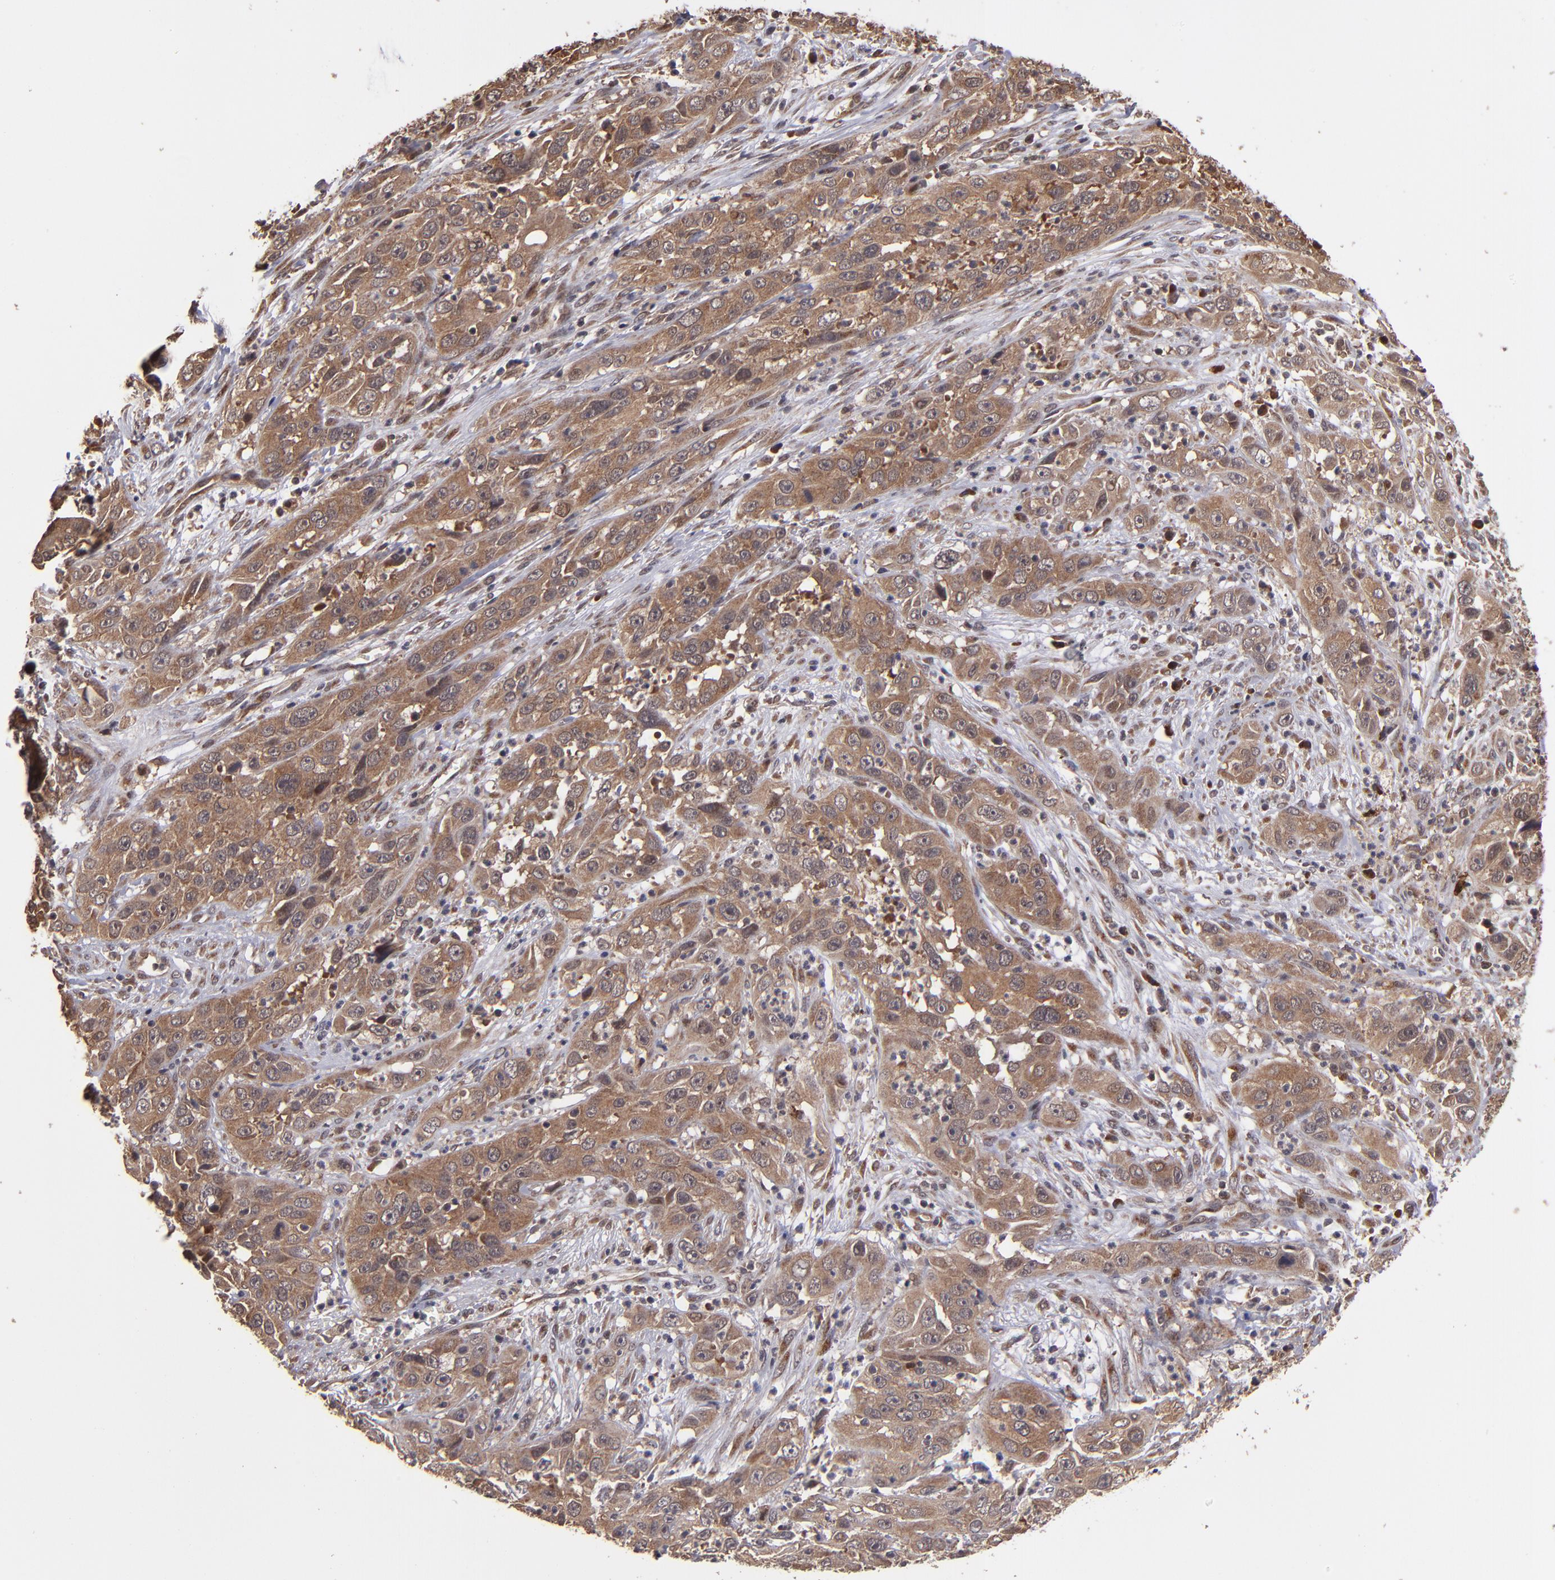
{"staining": {"intensity": "strong", "quantity": ">75%", "location": "cytoplasmic/membranous"}, "tissue": "cervical cancer", "cell_type": "Tumor cells", "image_type": "cancer", "snomed": [{"axis": "morphology", "description": "Squamous cell carcinoma, NOS"}, {"axis": "topography", "description": "Cervix"}], "caption": "A histopathology image of human cervical squamous cell carcinoma stained for a protein demonstrates strong cytoplasmic/membranous brown staining in tumor cells.", "gene": "NFE2L2", "patient": {"sex": "female", "age": 32}}